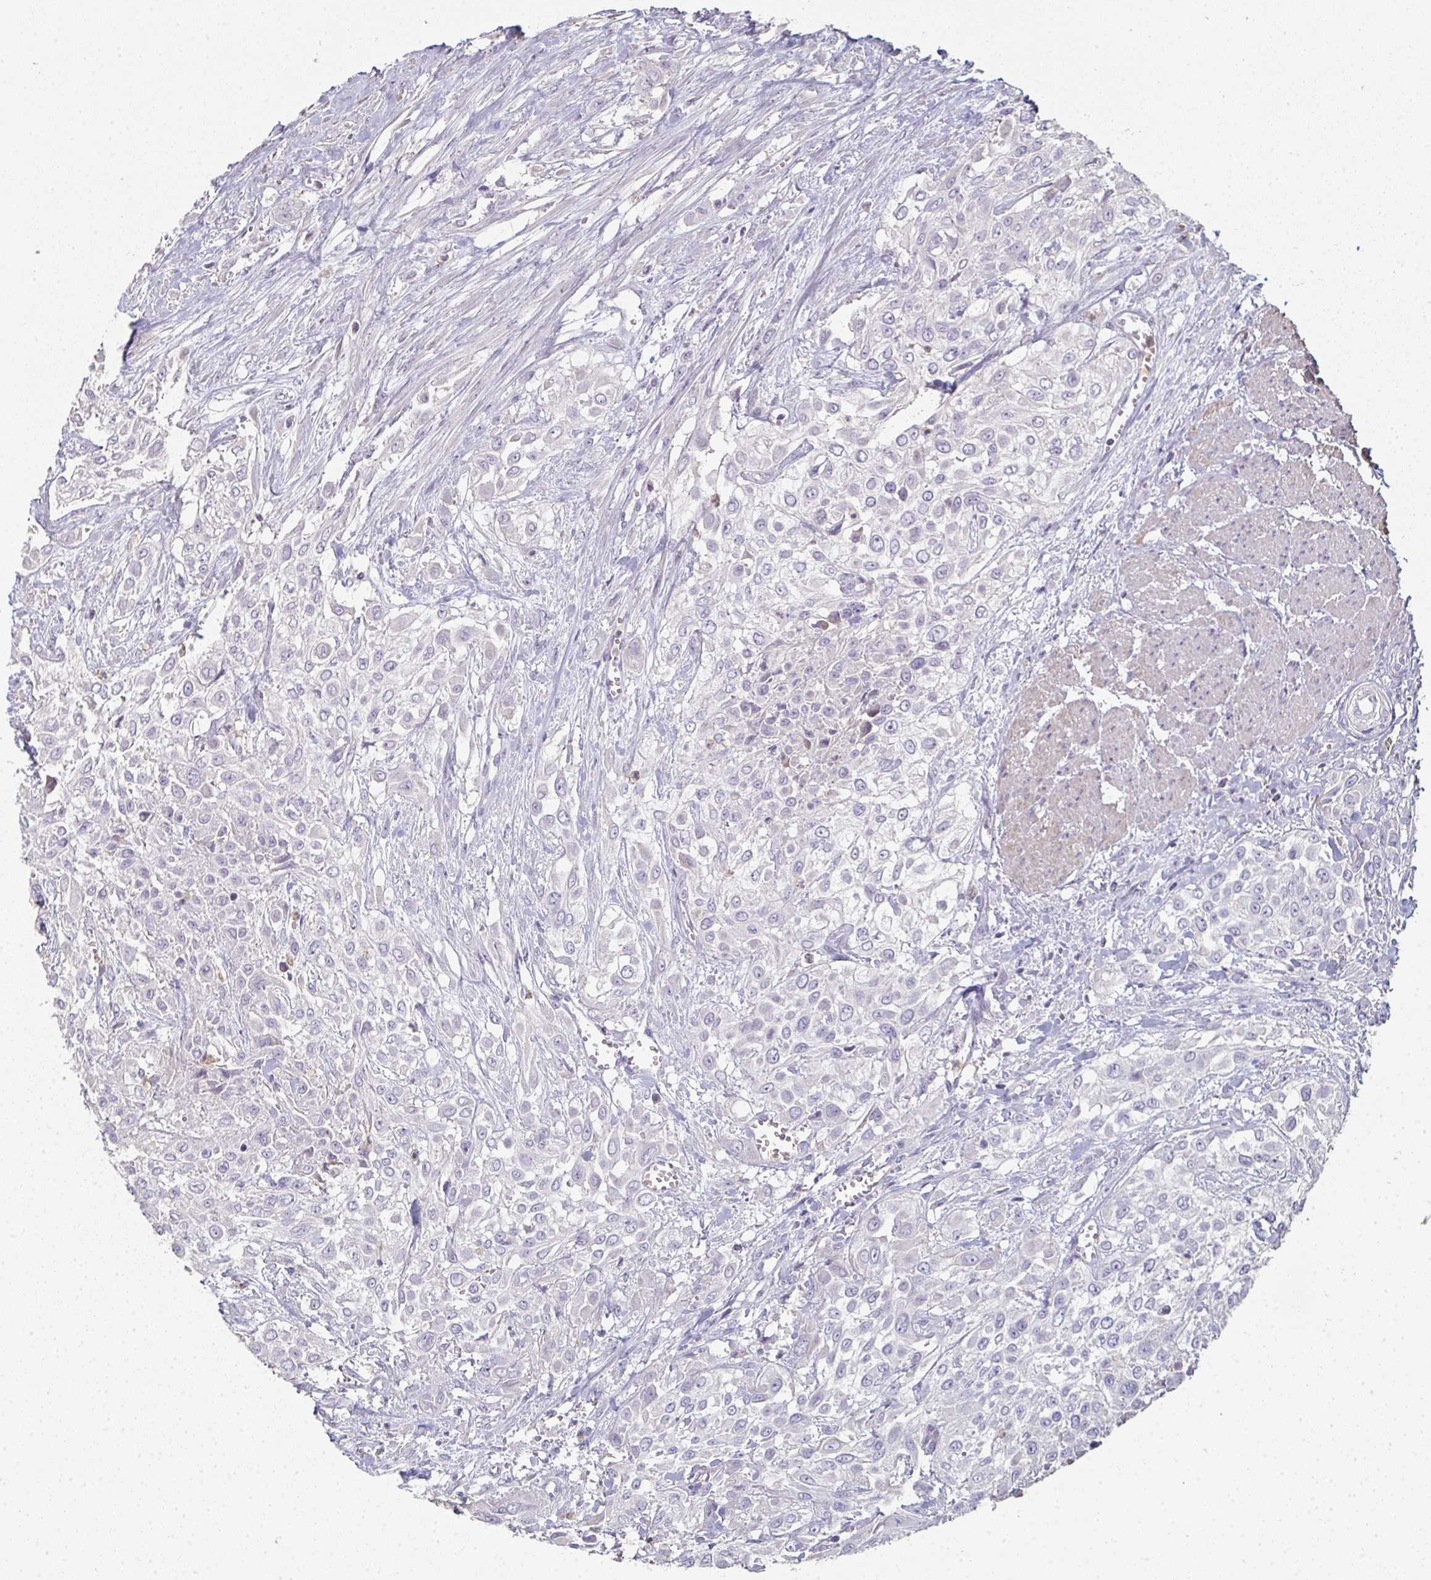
{"staining": {"intensity": "negative", "quantity": "none", "location": "none"}, "tissue": "urothelial cancer", "cell_type": "Tumor cells", "image_type": "cancer", "snomed": [{"axis": "morphology", "description": "Urothelial carcinoma, High grade"}, {"axis": "topography", "description": "Urinary bladder"}], "caption": "IHC image of neoplastic tissue: urothelial cancer stained with DAB displays no significant protein positivity in tumor cells.", "gene": "A1CF", "patient": {"sex": "male", "age": 57}}